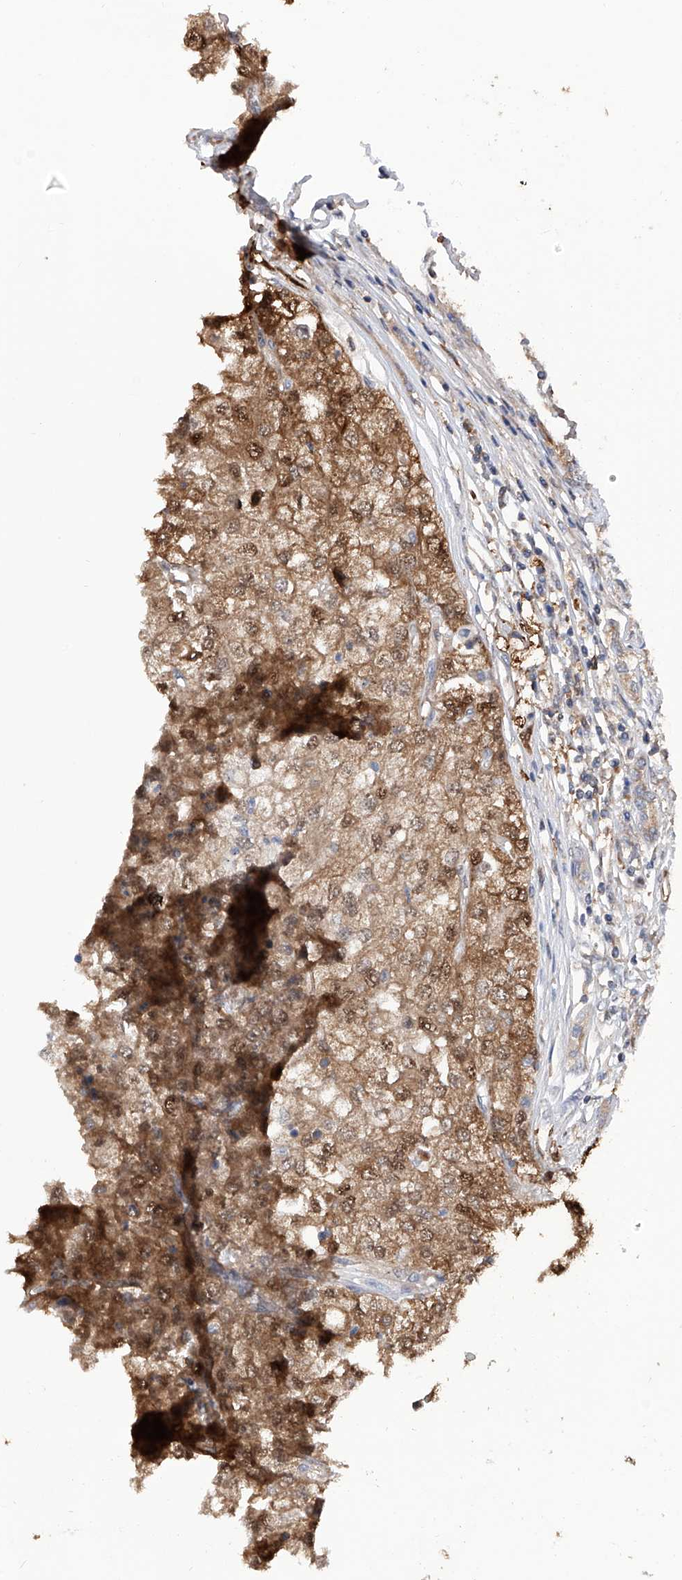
{"staining": {"intensity": "moderate", "quantity": ">75%", "location": "cytoplasmic/membranous,nuclear"}, "tissue": "renal cancer", "cell_type": "Tumor cells", "image_type": "cancer", "snomed": [{"axis": "morphology", "description": "Adenocarcinoma, NOS"}, {"axis": "topography", "description": "Kidney"}], "caption": "Renal cancer stained with a protein marker reveals moderate staining in tumor cells.", "gene": "NUDT17", "patient": {"sex": "female", "age": 54}}